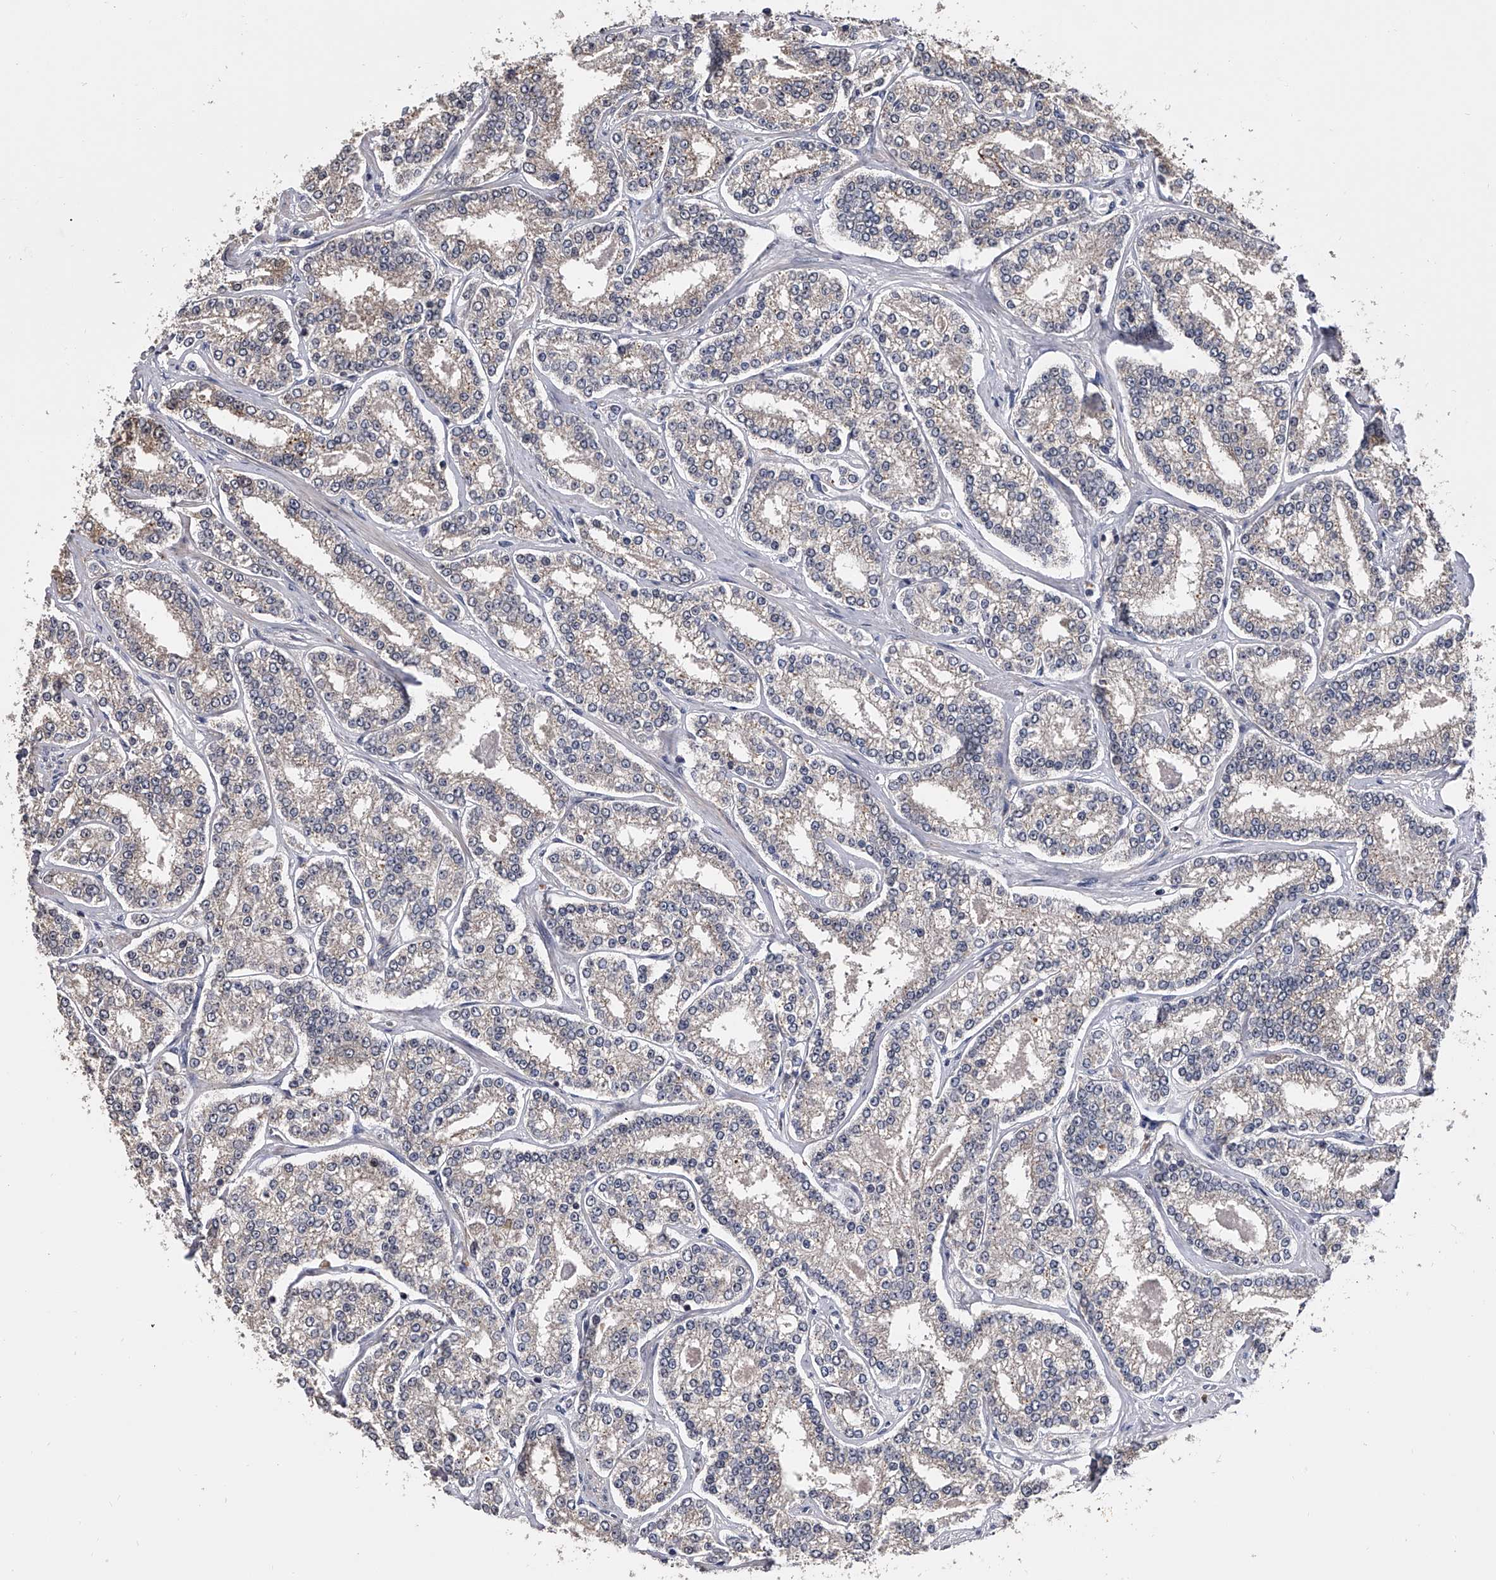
{"staining": {"intensity": "negative", "quantity": "none", "location": "none"}, "tissue": "prostate cancer", "cell_type": "Tumor cells", "image_type": "cancer", "snomed": [{"axis": "morphology", "description": "Normal tissue, NOS"}, {"axis": "morphology", "description": "Adenocarcinoma, High grade"}, {"axis": "topography", "description": "Prostate"}], "caption": "Photomicrograph shows no significant protein expression in tumor cells of prostate cancer (adenocarcinoma (high-grade)). Brightfield microscopy of immunohistochemistry stained with DAB (3,3'-diaminobenzidine) (brown) and hematoxylin (blue), captured at high magnification.", "gene": "EFCAB7", "patient": {"sex": "male", "age": 83}}